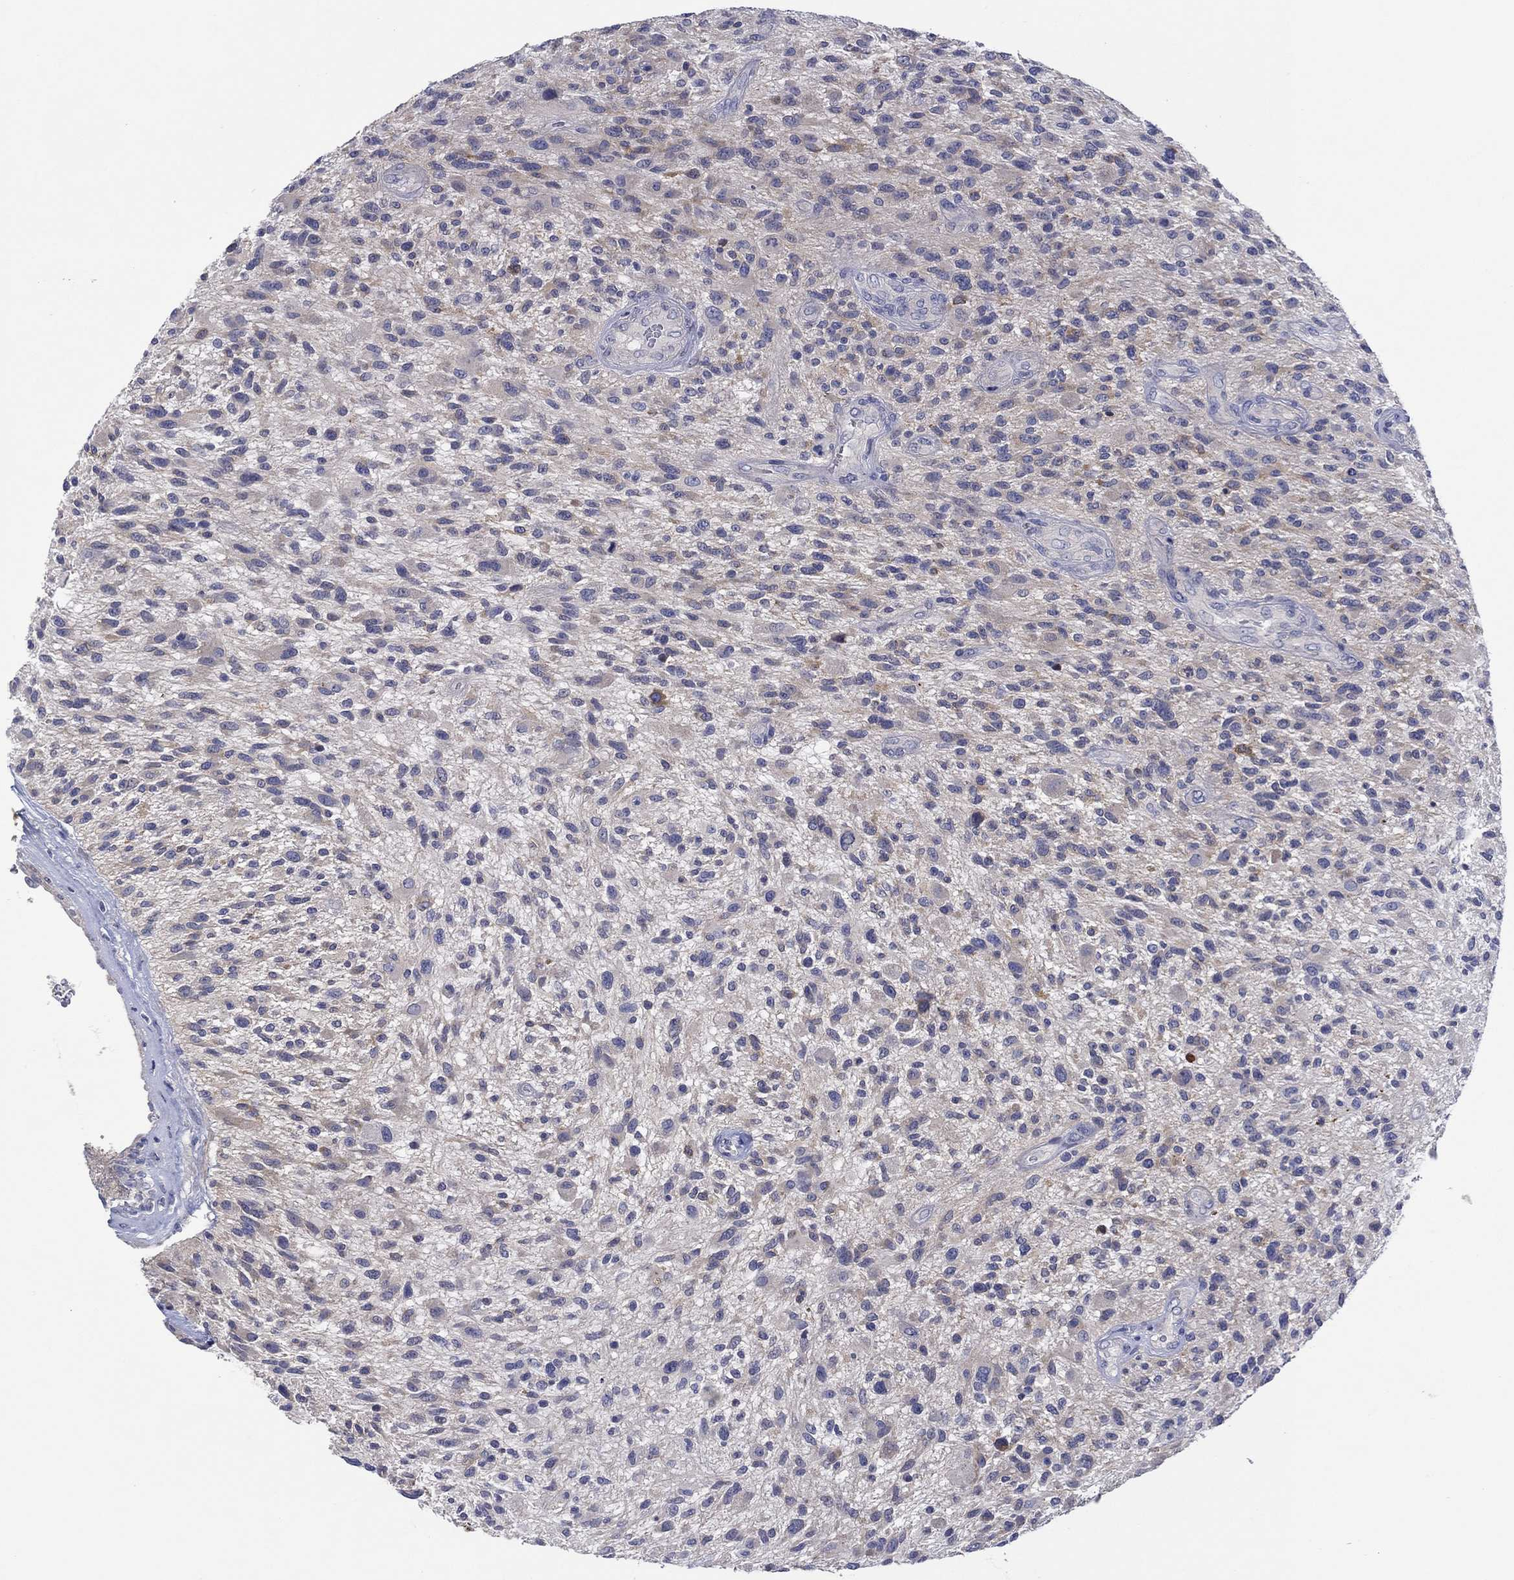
{"staining": {"intensity": "weak", "quantity": "25%-75%", "location": "cytoplasmic/membranous"}, "tissue": "glioma", "cell_type": "Tumor cells", "image_type": "cancer", "snomed": [{"axis": "morphology", "description": "Glioma, malignant, High grade"}, {"axis": "topography", "description": "Brain"}], "caption": "Protein expression by immunohistochemistry (IHC) demonstrates weak cytoplasmic/membranous positivity in about 25%-75% of tumor cells in malignant high-grade glioma.", "gene": "HDC", "patient": {"sex": "male", "age": 47}}